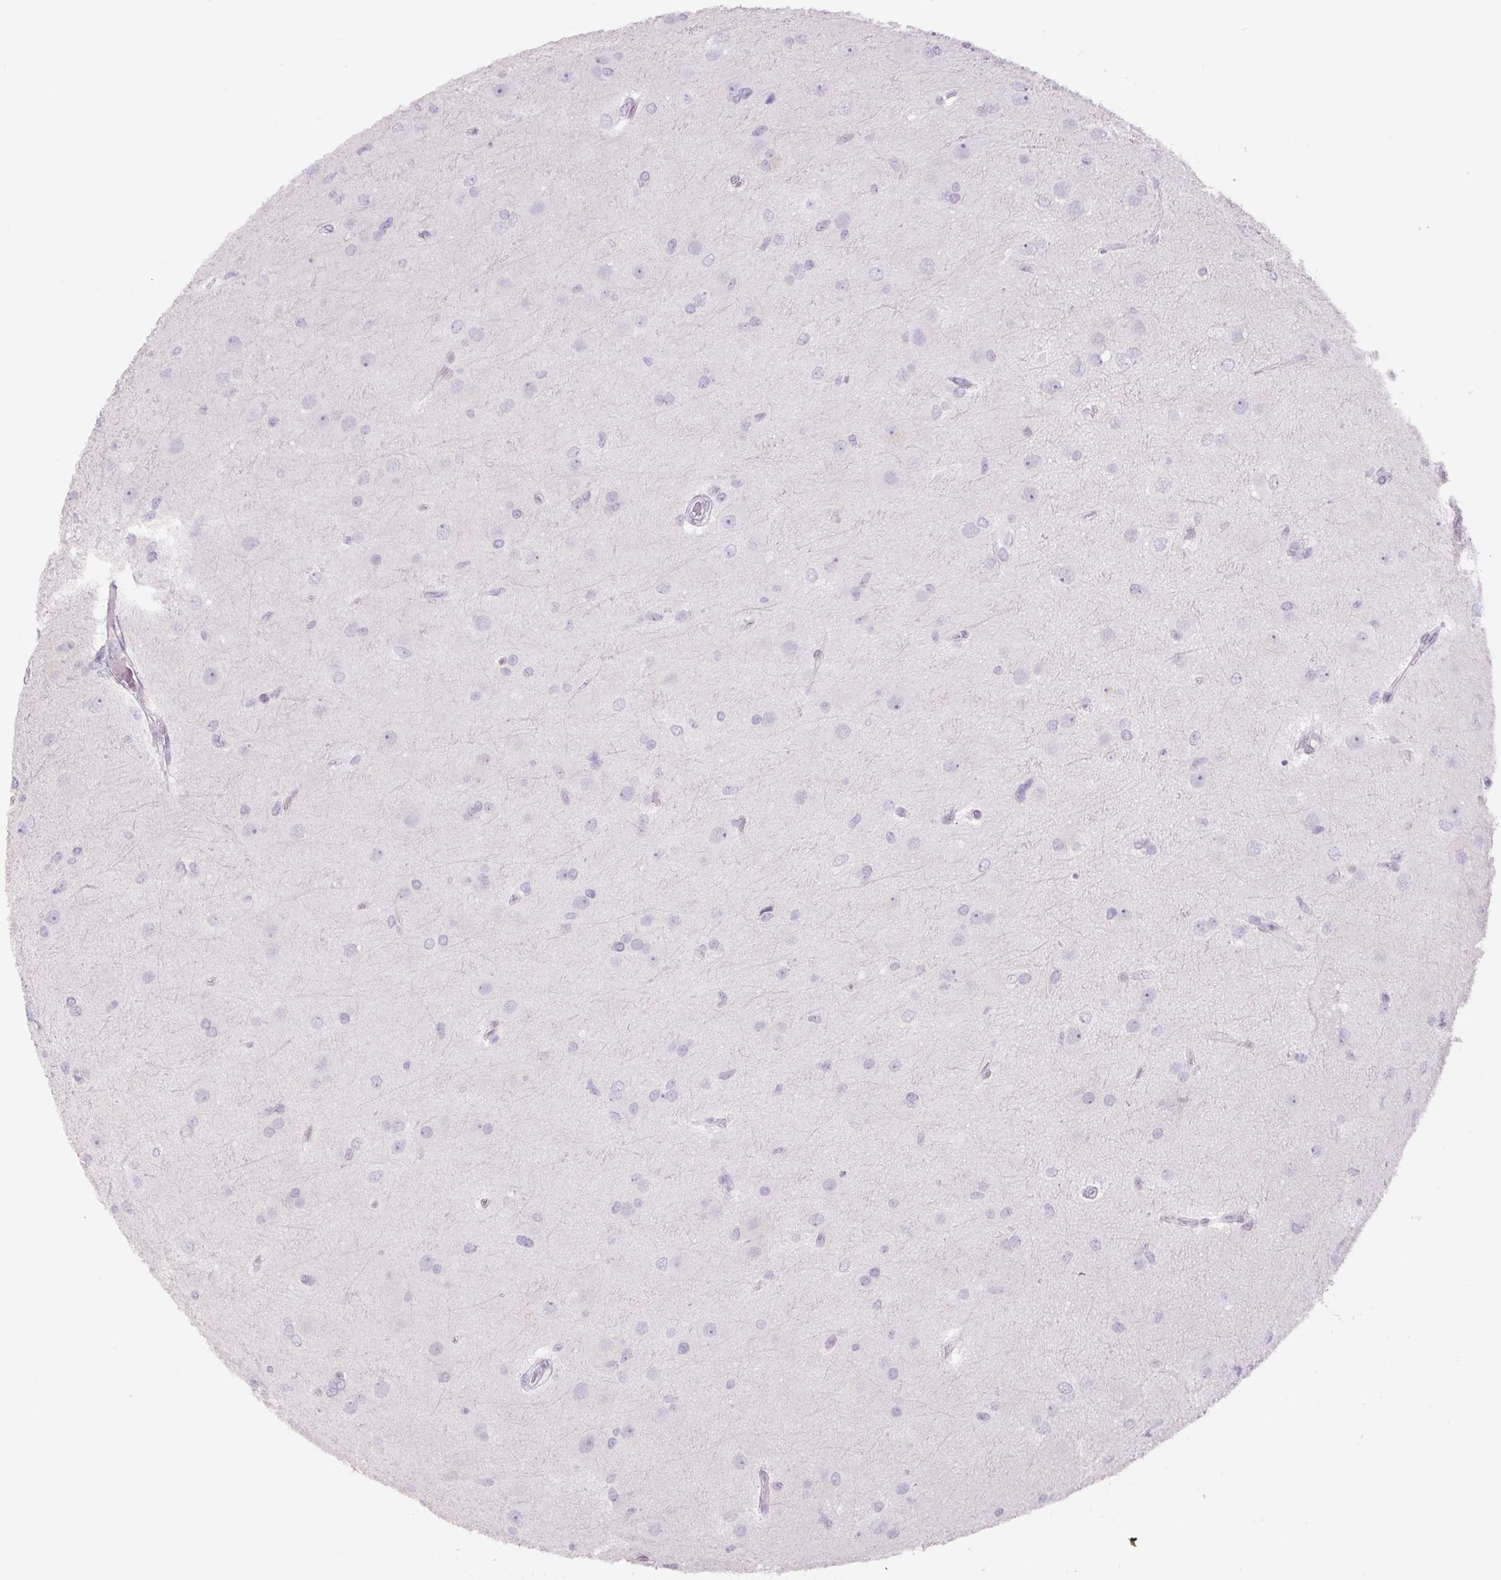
{"staining": {"intensity": "negative", "quantity": "none", "location": "none"}, "tissue": "glioma", "cell_type": "Tumor cells", "image_type": "cancer", "snomed": [{"axis": "morphology", "description": "Glioma, malignant, High grade"}, {"axis": "topography", "description": "Brain"}], "caption": "DAB immunohistochemical staining of human malignant glioma (high-grade) displays no significant staining in tumor cells.", "gene": "SIX1", "patient": {"sex": "male", "age": 53}}